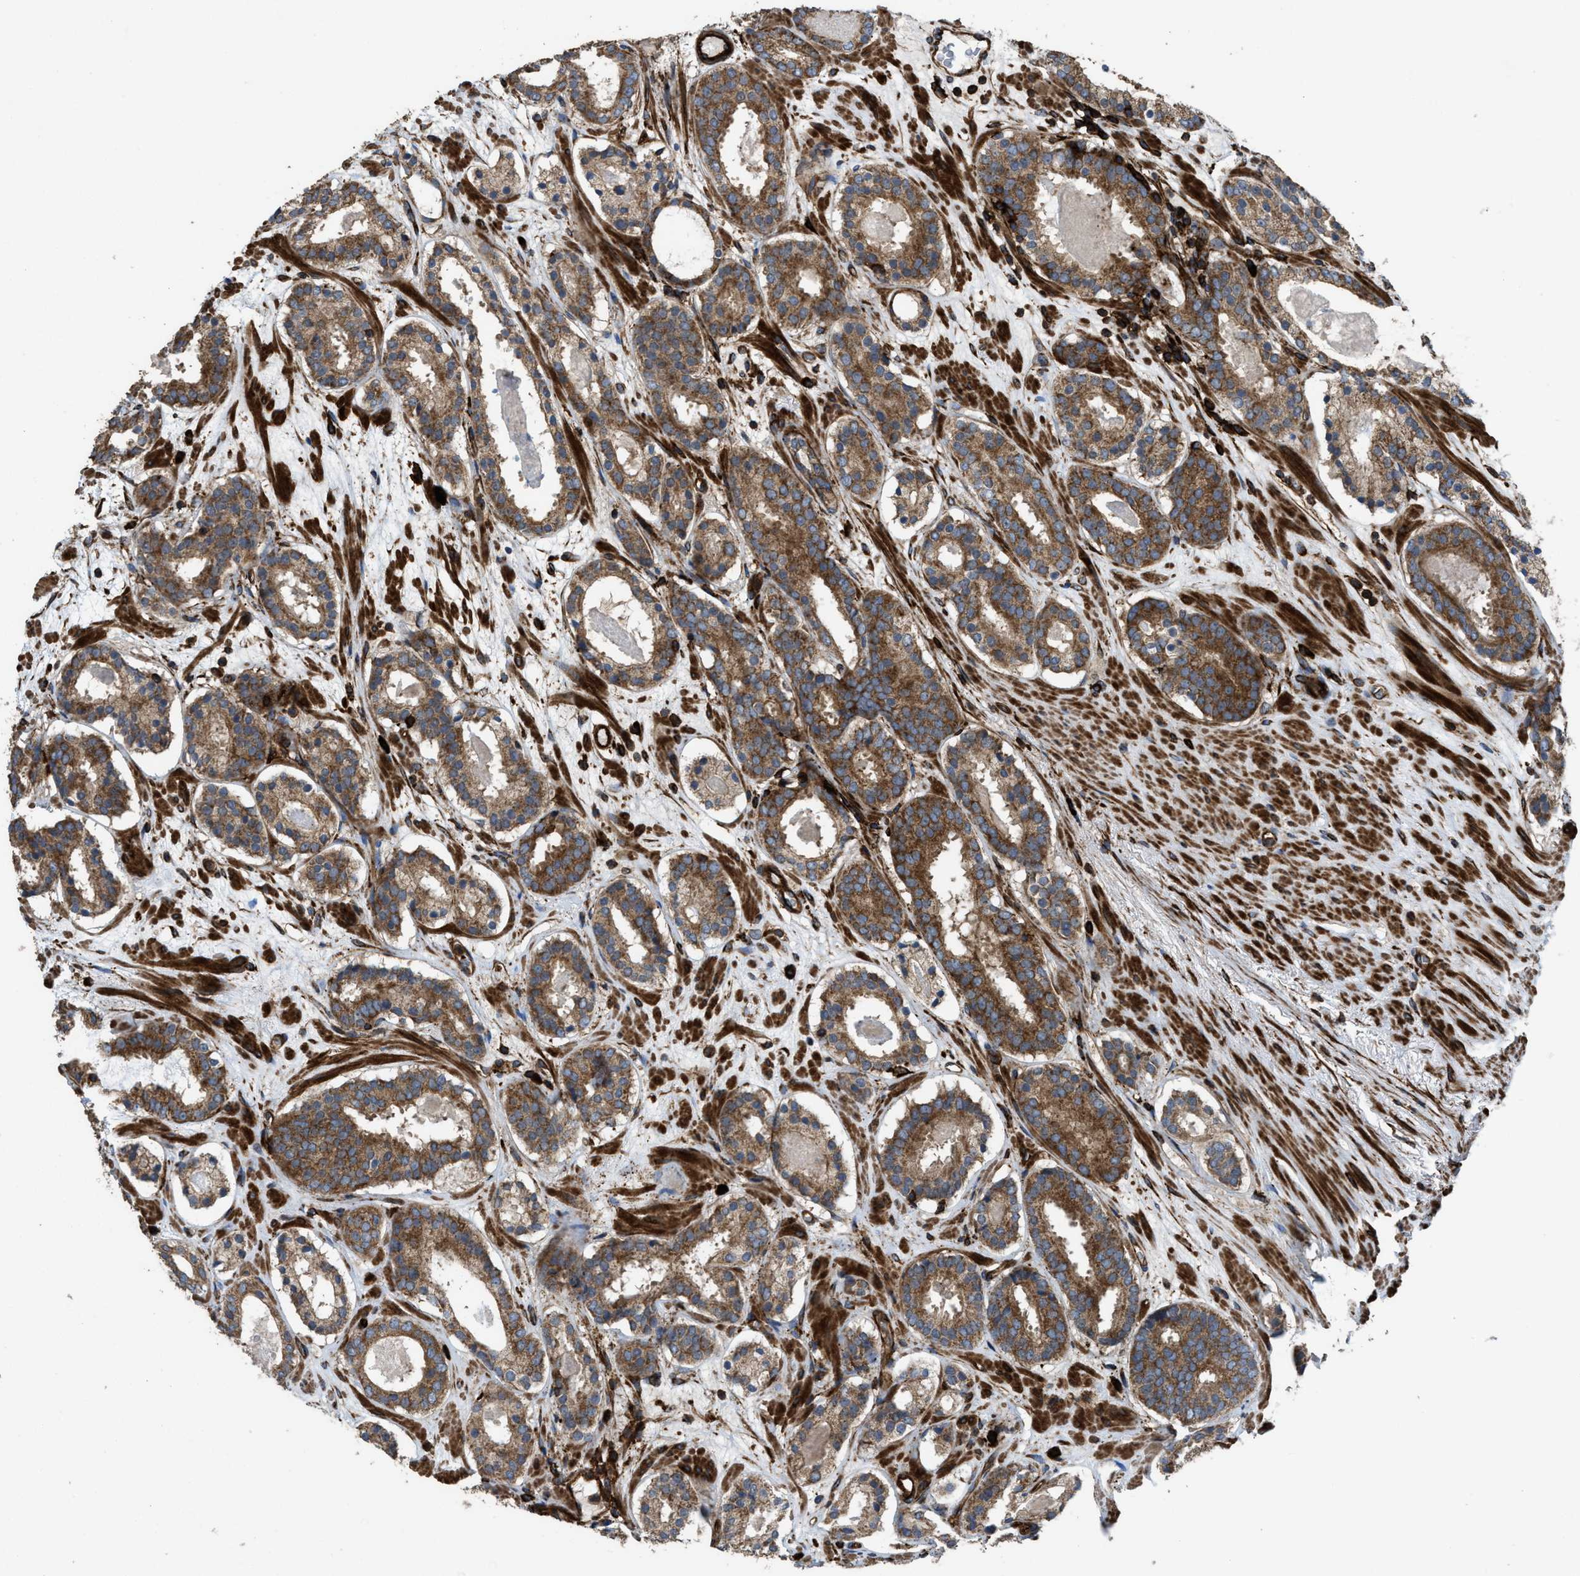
{"staining": {"intensity": "moderate", "quantity": ">75%", "location": "cytoplasmic/membranous"}, "tissue": "prostate cancer", "cell_type": "Tumor cells", "image_type": "cancer", "snomed": [{"axis": "morphology", "description": "Adenocarcinoma, Low grade"}, {"axis": "topography", "description": "Prostate"}], "caption": "A histopathology image showing moderate cytoplasmic/membranous expression in about >75% of tumor cells in prostate cancer, as visualized by brown immunohistochemical staining.", "gene": "EGLN1", "patient": {"sex": "male", "age": 69}}